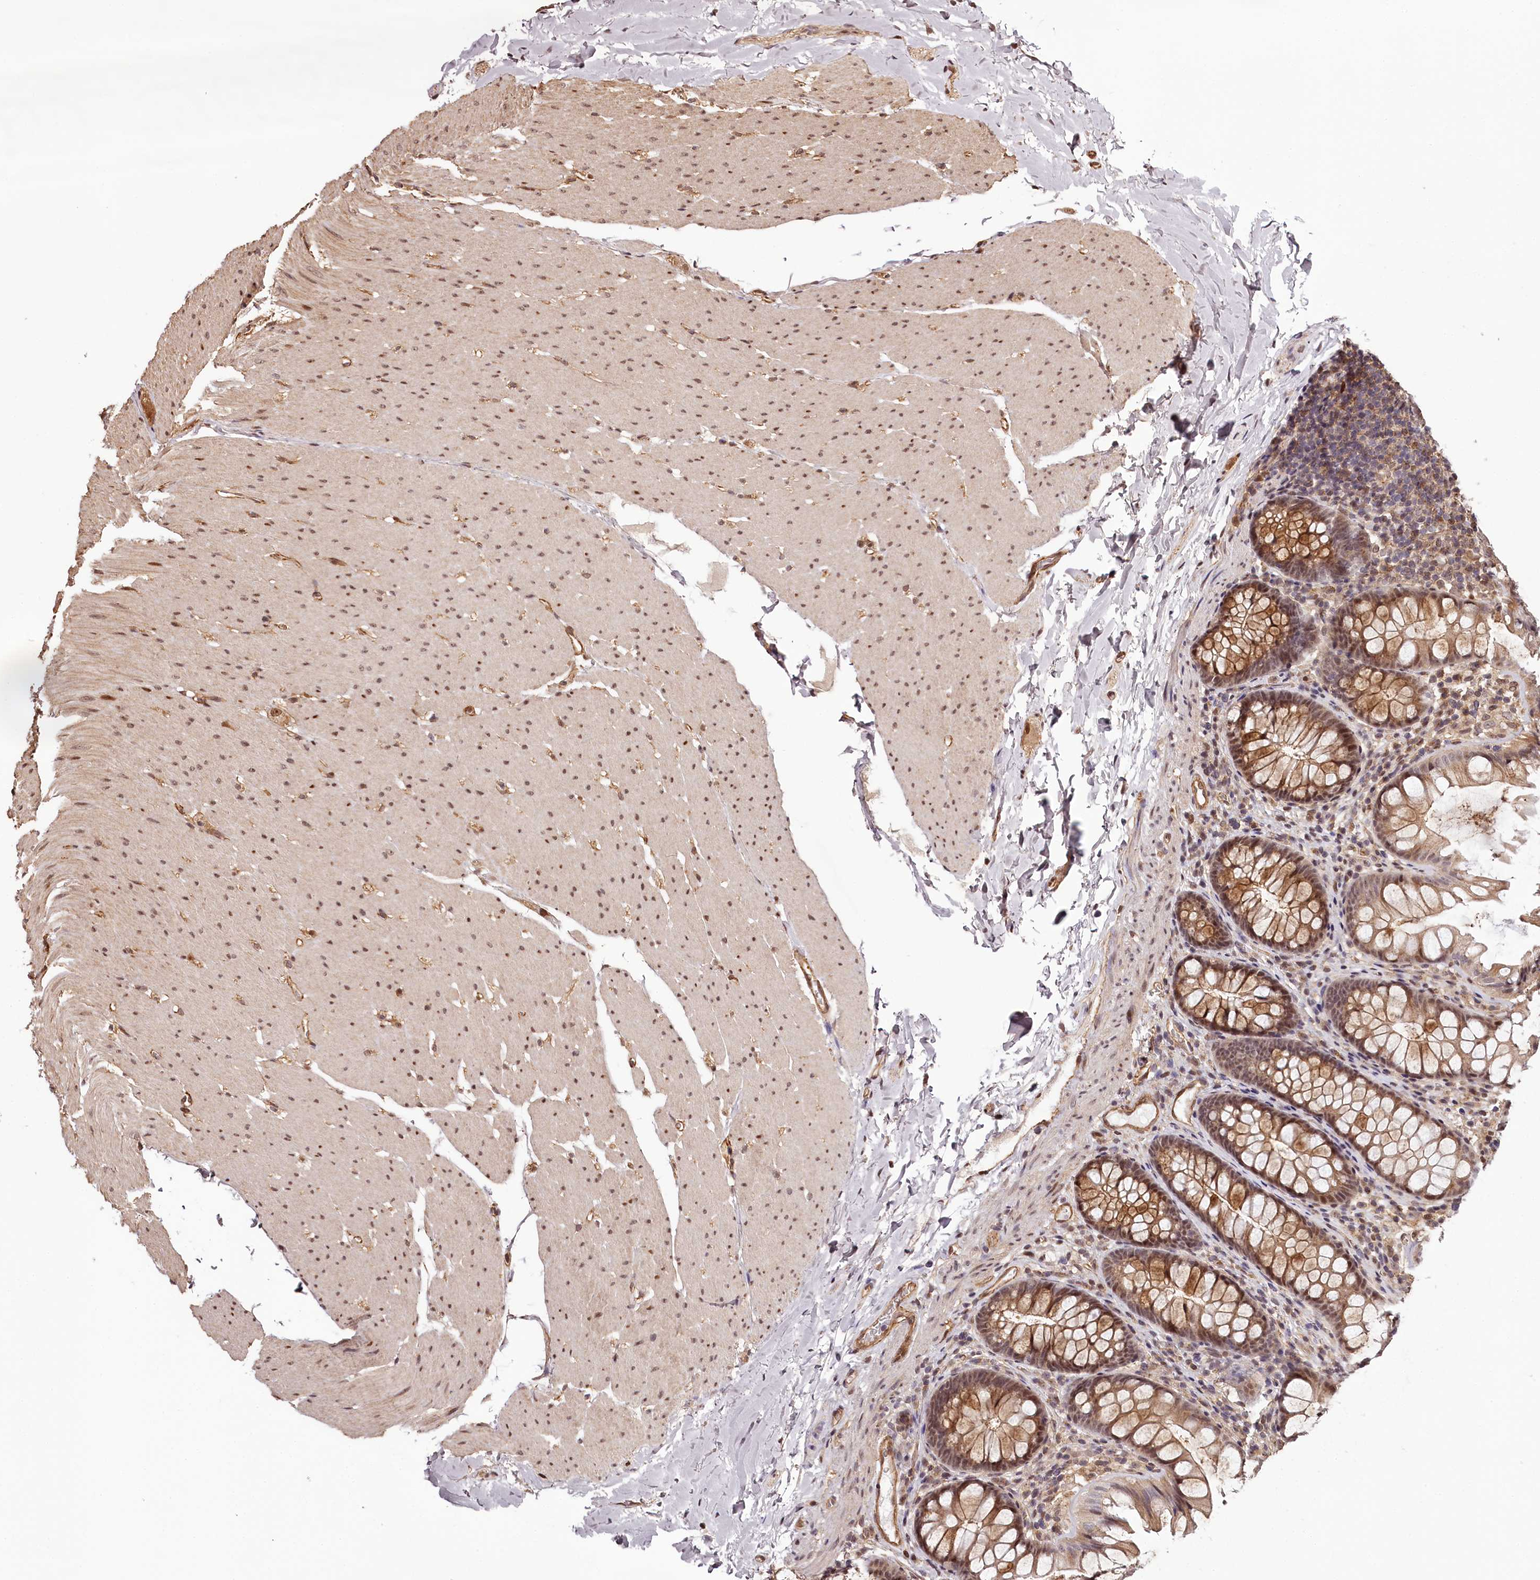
{"staining": {"intensity": "moderate", "quantity": ">75%", "location": "cytoplasmic/membranous"}, "tissue": "colon", "cell_type": "Endothelial cells", "image_type": "normal", "snomed": [{"axis": "morphology", "description": "Normal tissue, NOS"}, {"axis": "topography", "description": "Colon"}], "caption": "Brown immunohistochemical staining in benign colon displays moderate cytoplasmic/membranous positivity in about >75% of endothelial cells.", "gene": "TTC33", "patient": {"sex": "female", "age": 62}}